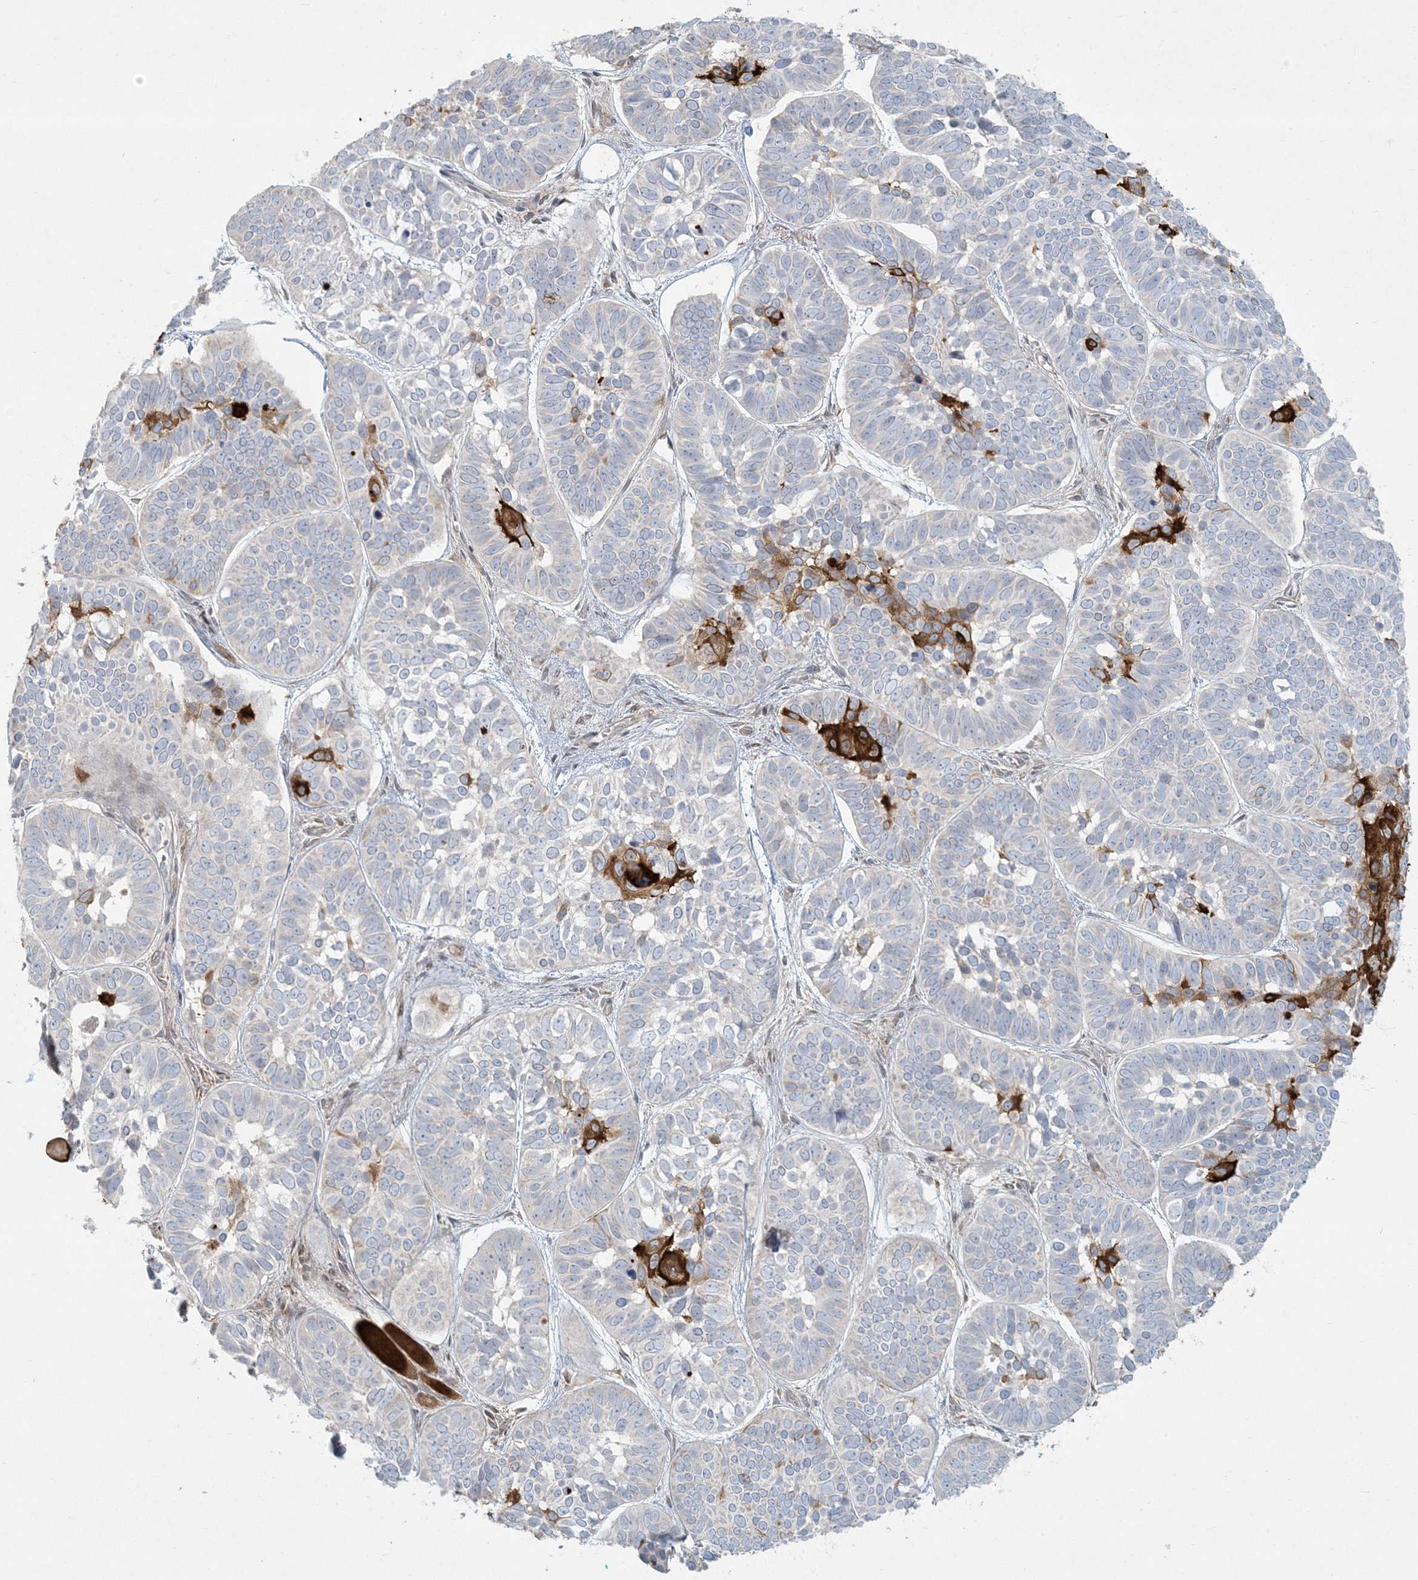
{"staining": {"intensity": "strong", "quantity": "<25%", "location": "cytoplasmic/membranous"}, "tissue": "skin cancer", "cell_type": "Tumor cells", "image_type": "cancer", "snomed": [{"axis": "morphology", "description": "Basal cell carcinoma"}, {"axis": "topography", "description": "Skin"}], "caption": "A medium amount of strong cytoplasmic/membranous positivity is present in about <25% of tumor cells in skin cancer tissue. (Stains: DAB (3,3'-diaminobenzidine) in brown, nuclei in blue, Microscopy: brightfield microscopy at high magnification).", "gene": "BCORL1", "patient": {"sex": "male", "age": 62}}